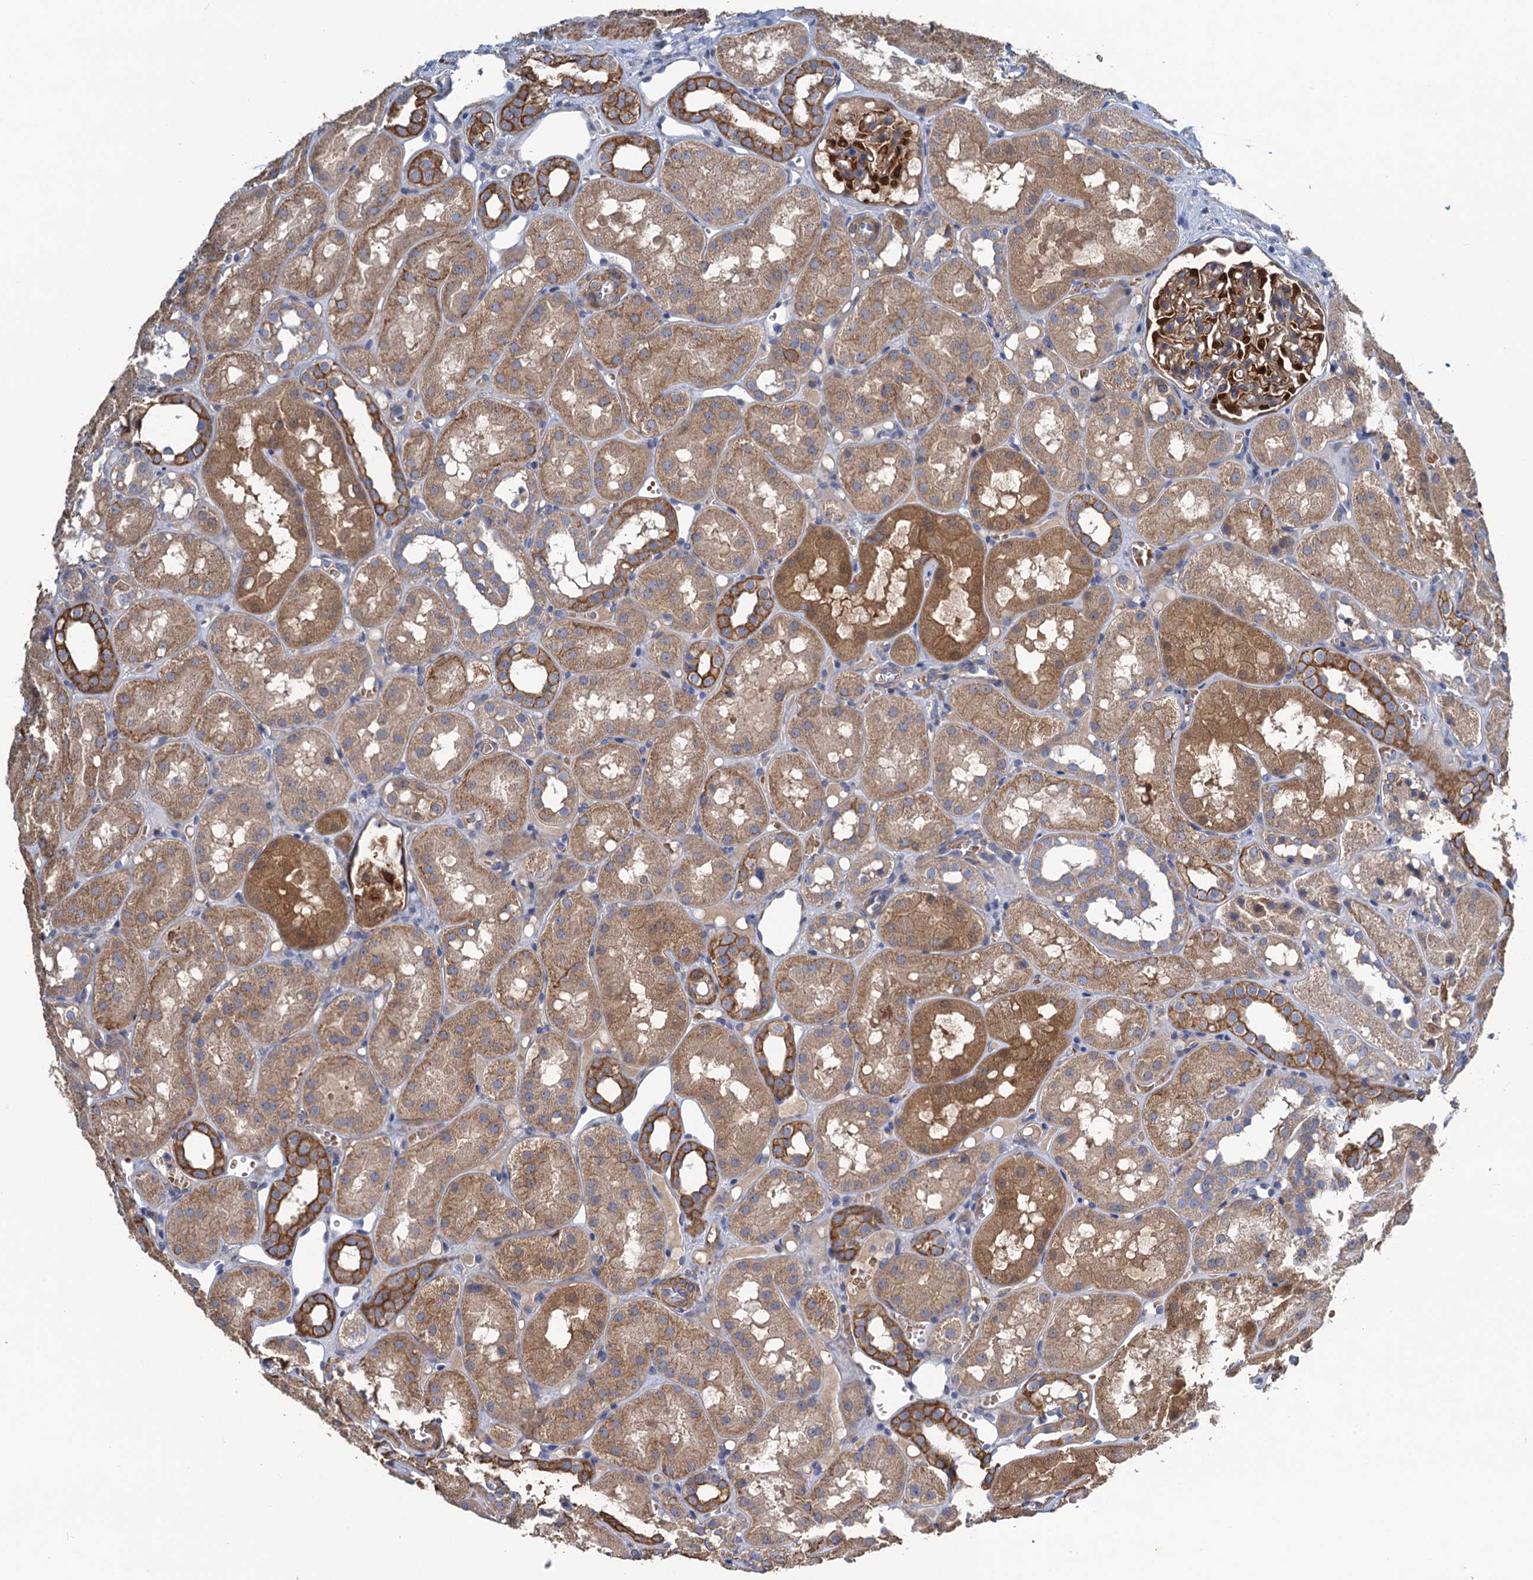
{"staining": {"intensity": "moderate", "quantity": ">75%", "location": "cytoplasmic/membranous"}, "tissue": "kidney", "cell_type": "Cells in glomeruli", "image_type": "normal", "snomed": [{"axis": "morphology", "description": "Normal tissue, NOS"}, {"axis": "topography", "description": "Kidney"}], "caption": "A brown stain shows moderate cytoplasmic/membranous staining of a protein in cells in glomeruli of benign kidney. (Stains: DAB in brown, nuclei in blue, Microscopy: brightfield microscopy at high magnification).", "gene": "SMCO3", "patient": {"sex": "male", "age": 16}}